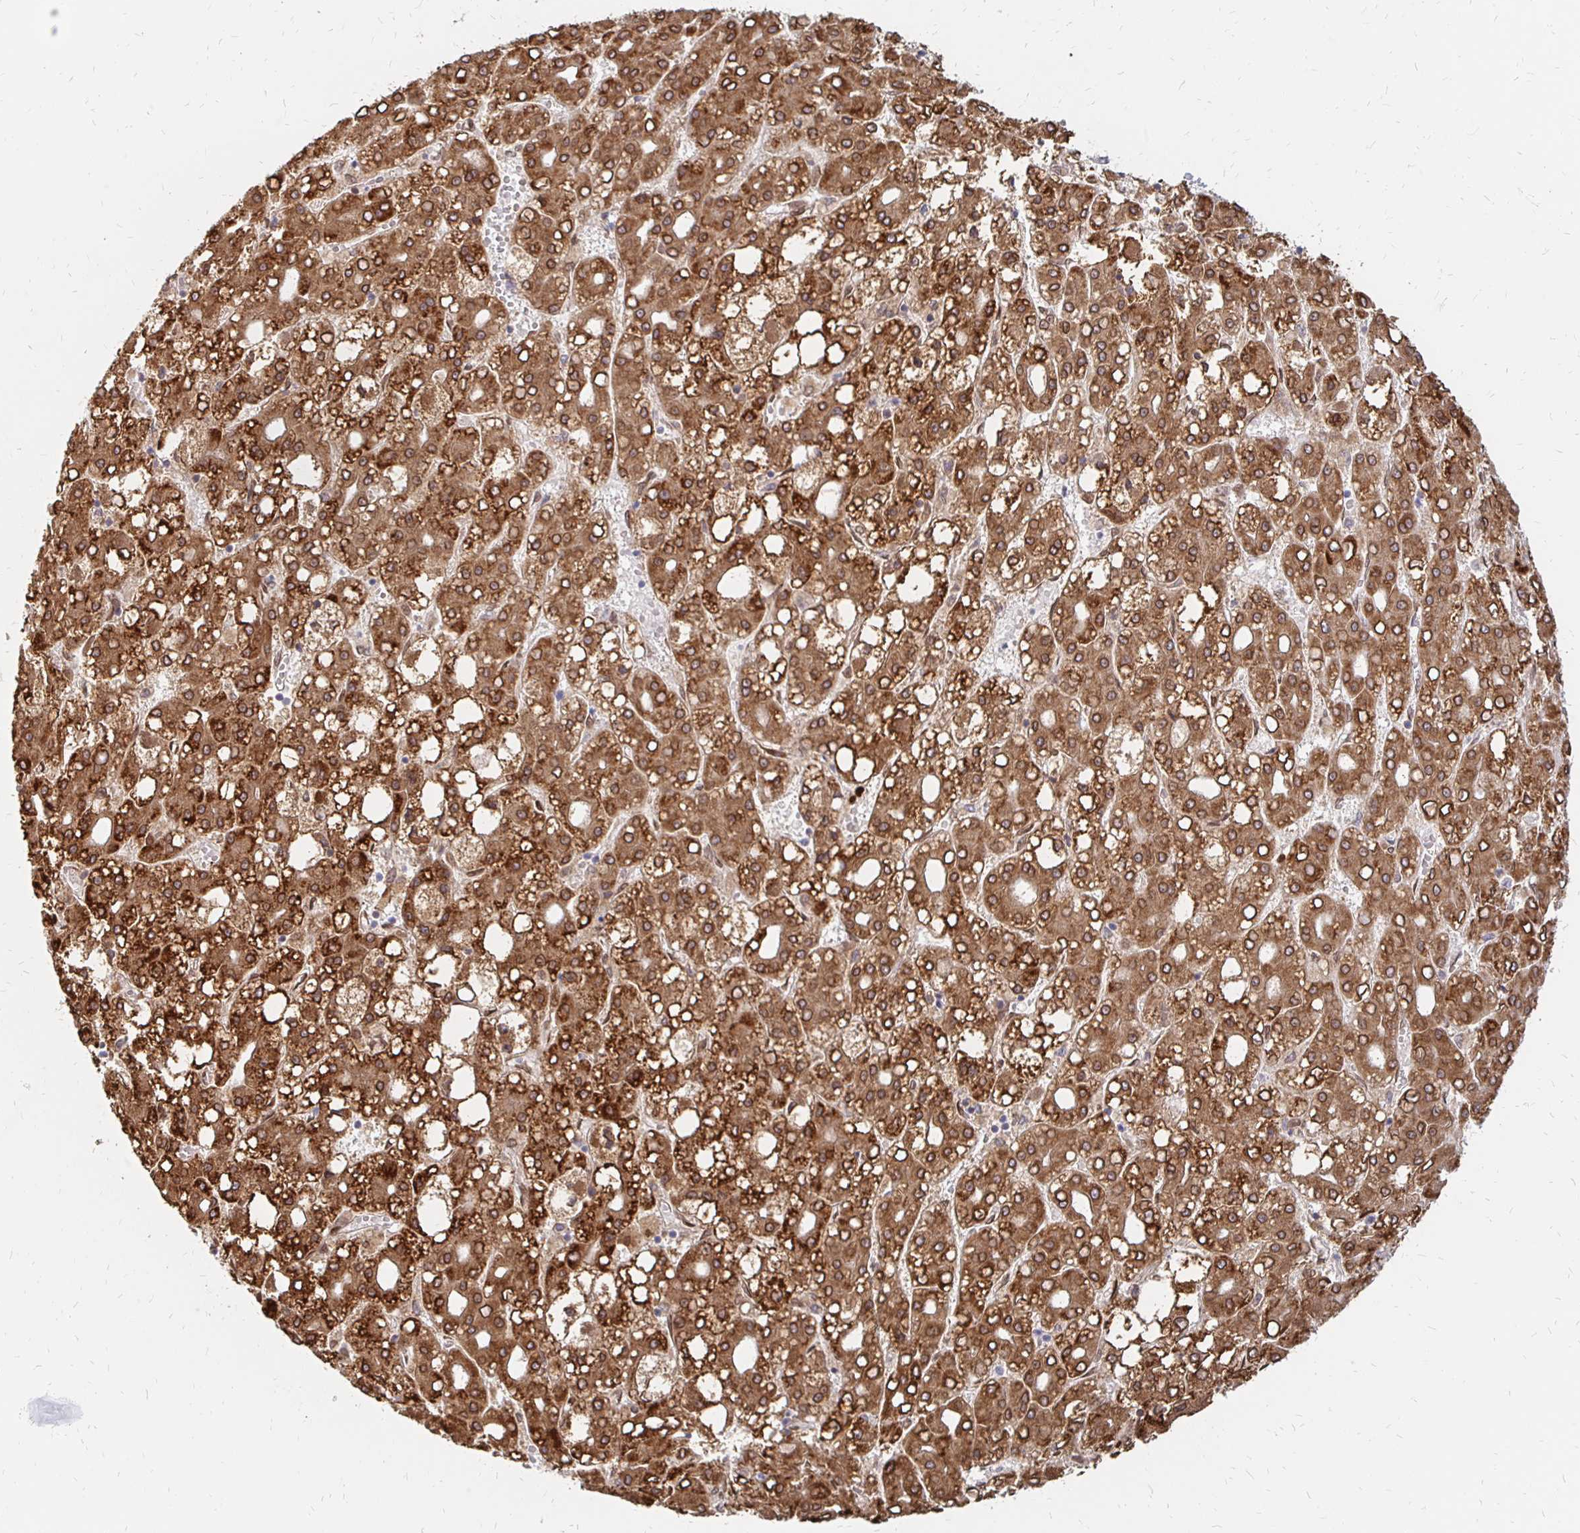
{"staining": {"intensity": "strong", "quantity": ">75%", "location": "cytoplasmic/membranous,nuclear"}, "tissue": "liver cancer", "cell_type": "Tumor cells", "image_type": "cancer", "snomed": [{"axis": "morphology", "description": "Carcinoma, Hepatocellular, NOS"}, {"axis": "topography", "description": "Liver"}], "caption": "Protein expression analysis of human liver cancer reveals strong cytoplasmic/membranous and nuclear expression in about >75% of tumor cells.", "gene": "PELI3", "patient": {"sex": "male", "age": 65}}